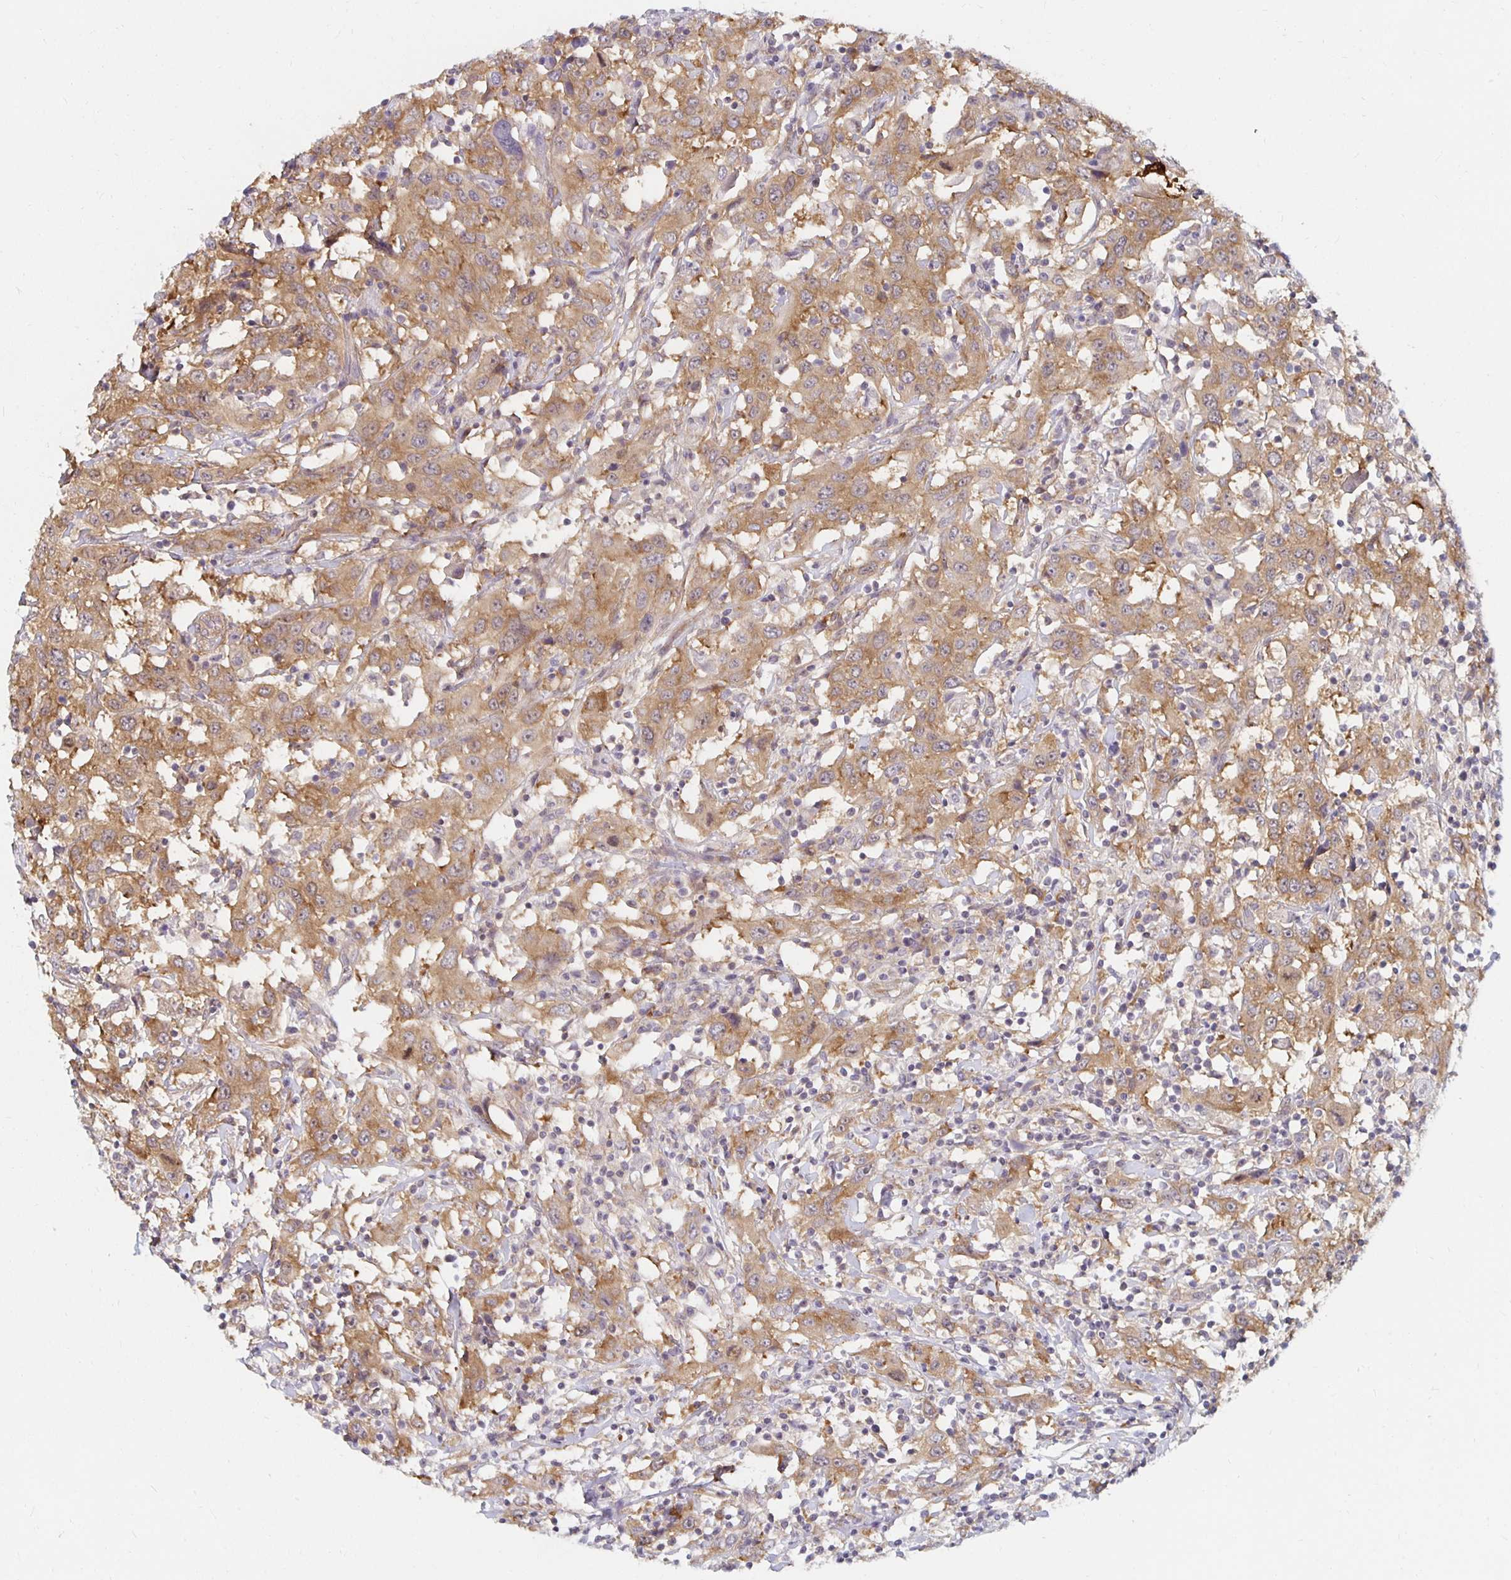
{"staining": {"intensity": "moderate", "quantity": ">75%", "location": "cytoplasmic/membranous"}, "tissue": "urothelial cancer", "cell_type": "Tumor cells", "image_type": "cancer", "snomed": [{"axis": "morphology", "description": "Urothelial carcinoma, High grade"}, {"axis": "topography", "description": "Urinary bladder"}], "caption": "Moderate cytoplasmic/membranous positivity for a protein is identified in about >75% of tumor cells of urothelial cancer using IHC.", "gene": "PDAP1", "patient": {"sex": "male", "age": 61}}